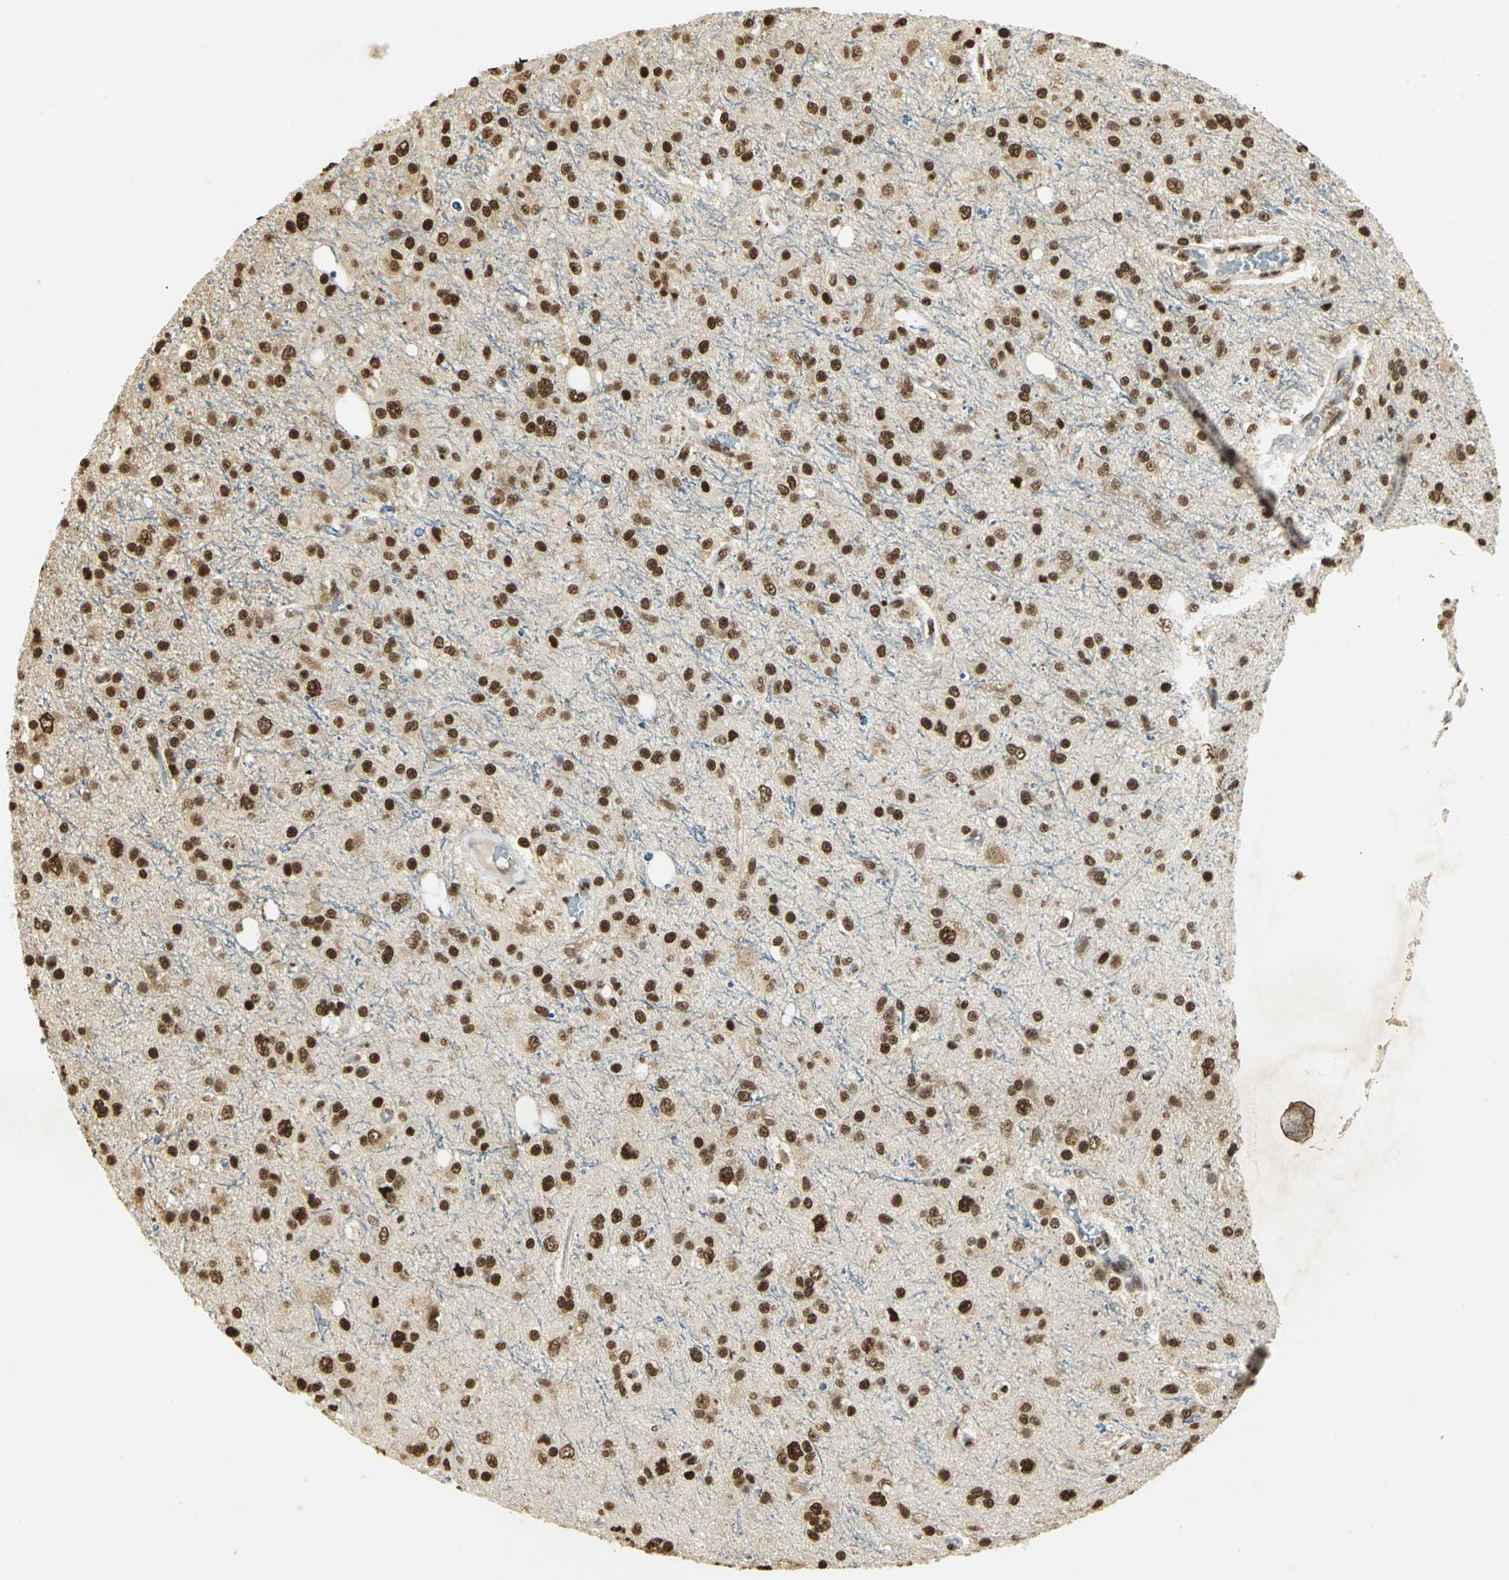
{"staining": {"intensity": "strong", "quantity": ">75%", "location": "nuclear"}, "tissue": "glioma", "cell_type": "Tumor cells", "image_type": "cancer", "snomed": [{"axis": "morphology", "description": "Glioma, malignant, High grade"}, {"axis": "topography", "description": "Brain"}], "caption": "Protein staining reveals strong nuclear expression in approximately >75% of tumor cells in malignant glioma (high-grade).", "gene": "SET", "patient": {"sex": "male", "age": 47}}